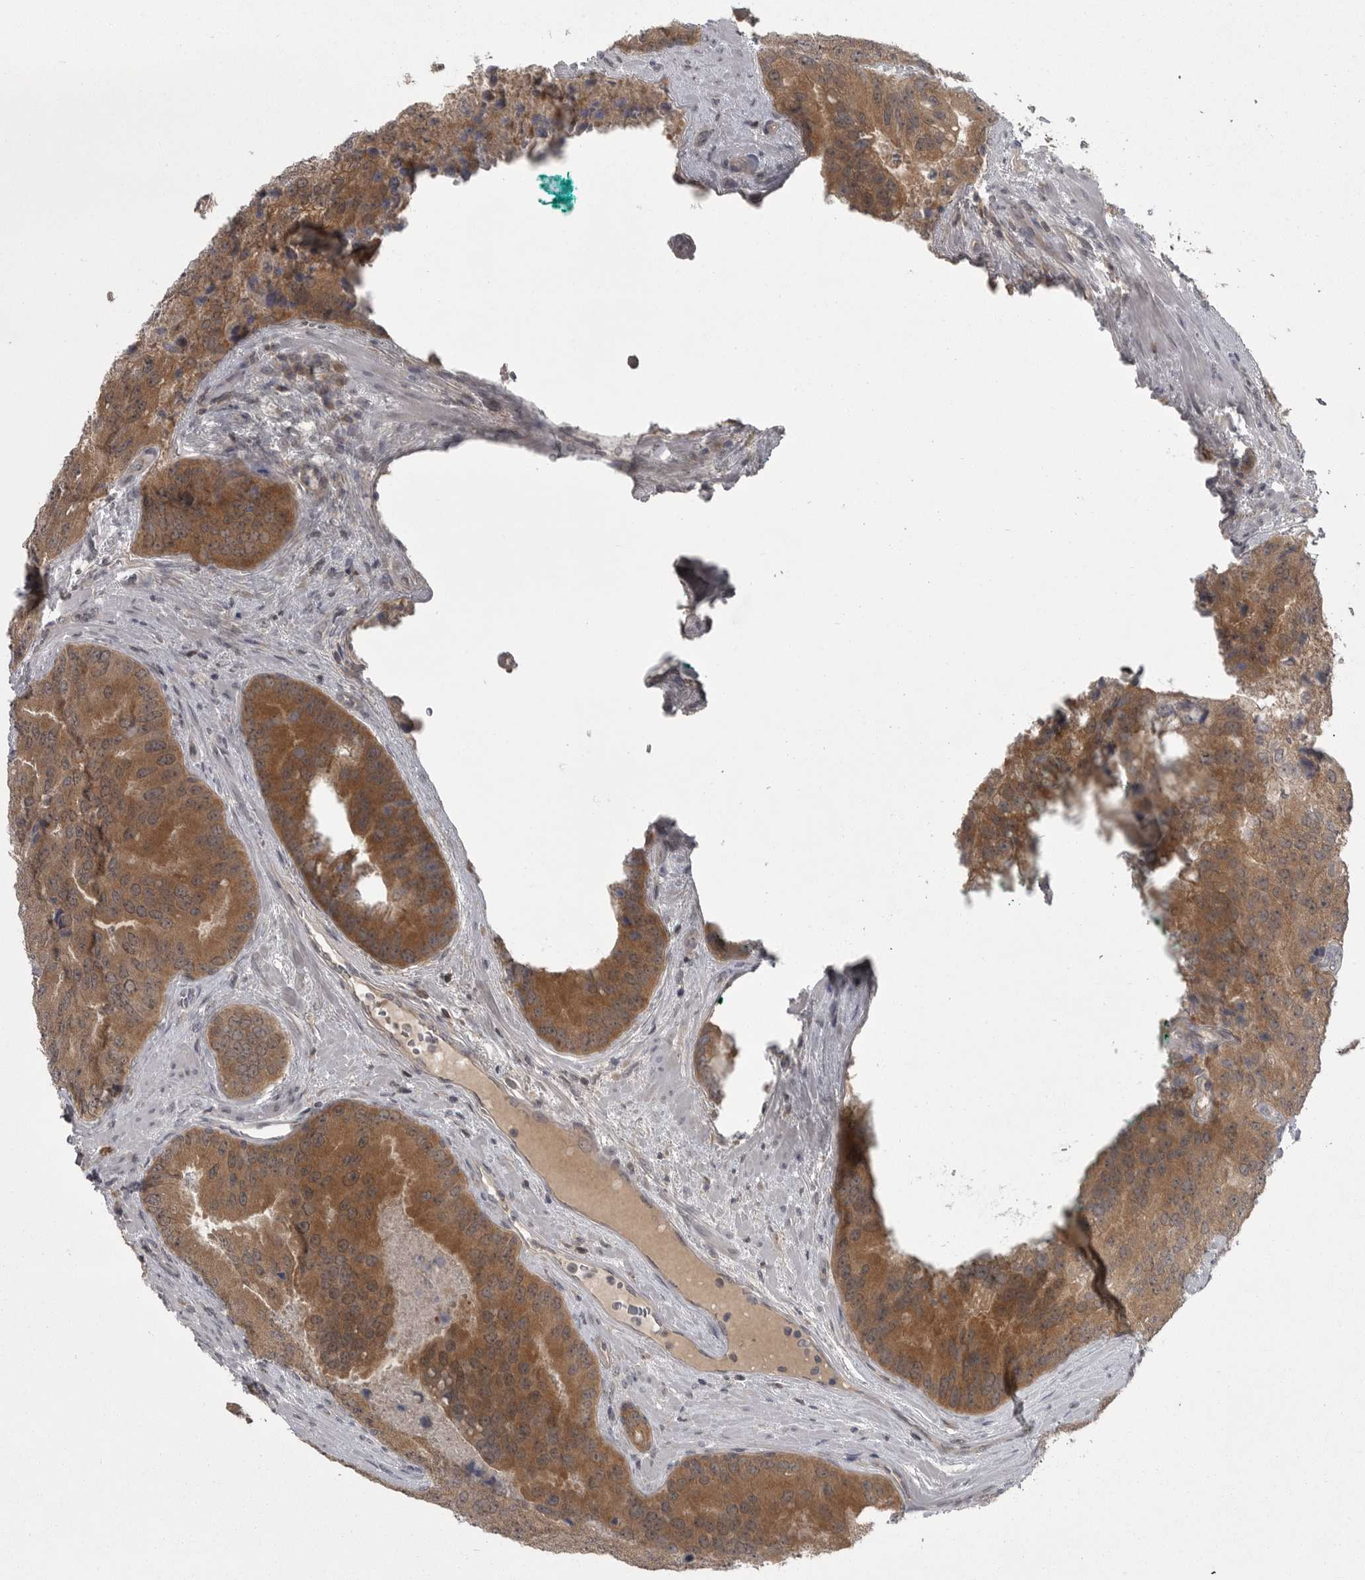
{"staining": {"intensity": "moderate", "quantity": "25%-75%", "location": "cytoplasmic/membranous"}, "tissue": "prostate cancer", "cell_type": "Tumor cells", "image_type": "cancer", "snomed": [{"axis": "morphology", "description": "Adenocarcinoma, High grade"}, {"axis": "topography", "description": "Prostate"}], "caption": "Immunohistochemical staining of human prostate cancer reveals moderate cytoplasmic/membranous protein positivity in approximately 25%-75% of tumor cells.", "gene": "PHF13", "patient": {"sex": "male", "age": 70}}